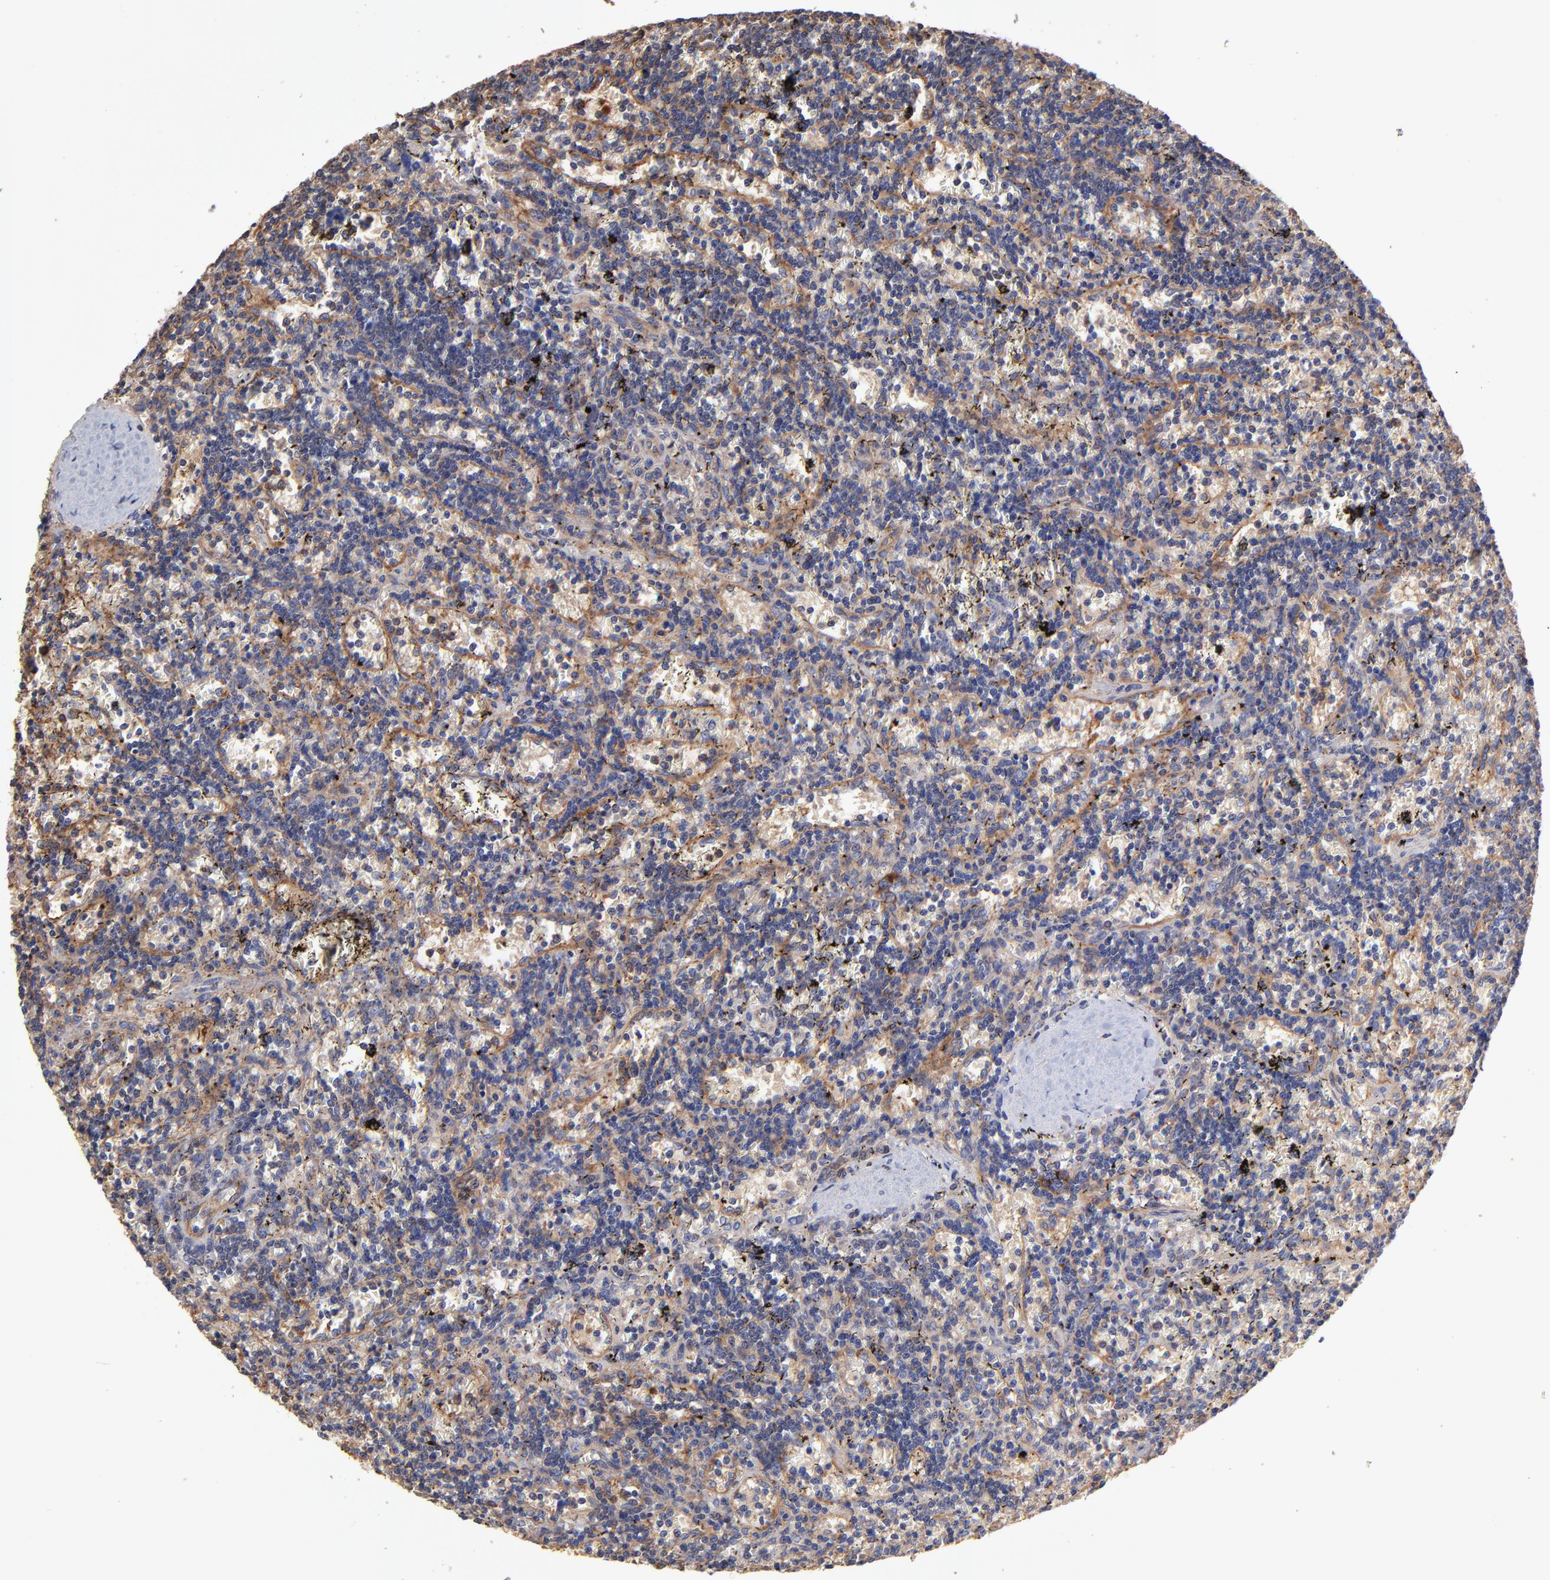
{"staining": {"intensity": "weak", "quantity": "25%-75%", "location": "cytoplasmic/membranous"}, "tissue": "lymphoma", "cell_type": "Tumor cells", "image_type": "cancer", "snomed": [{"axis": "morphology", "description": "Malignant lymphoma, non-Hodgkin's type, Low grade"}, {"axis": "topography", "description": "Spleen"}], "caption": "There is low levels of weak cytoplasmic/membranous positivity in tumor cells of lymphoma, as demonstrated by immunohistochemical staining (brown color).", "gene": "ASB7", "patient": {"sex": "male", "age": 60}}